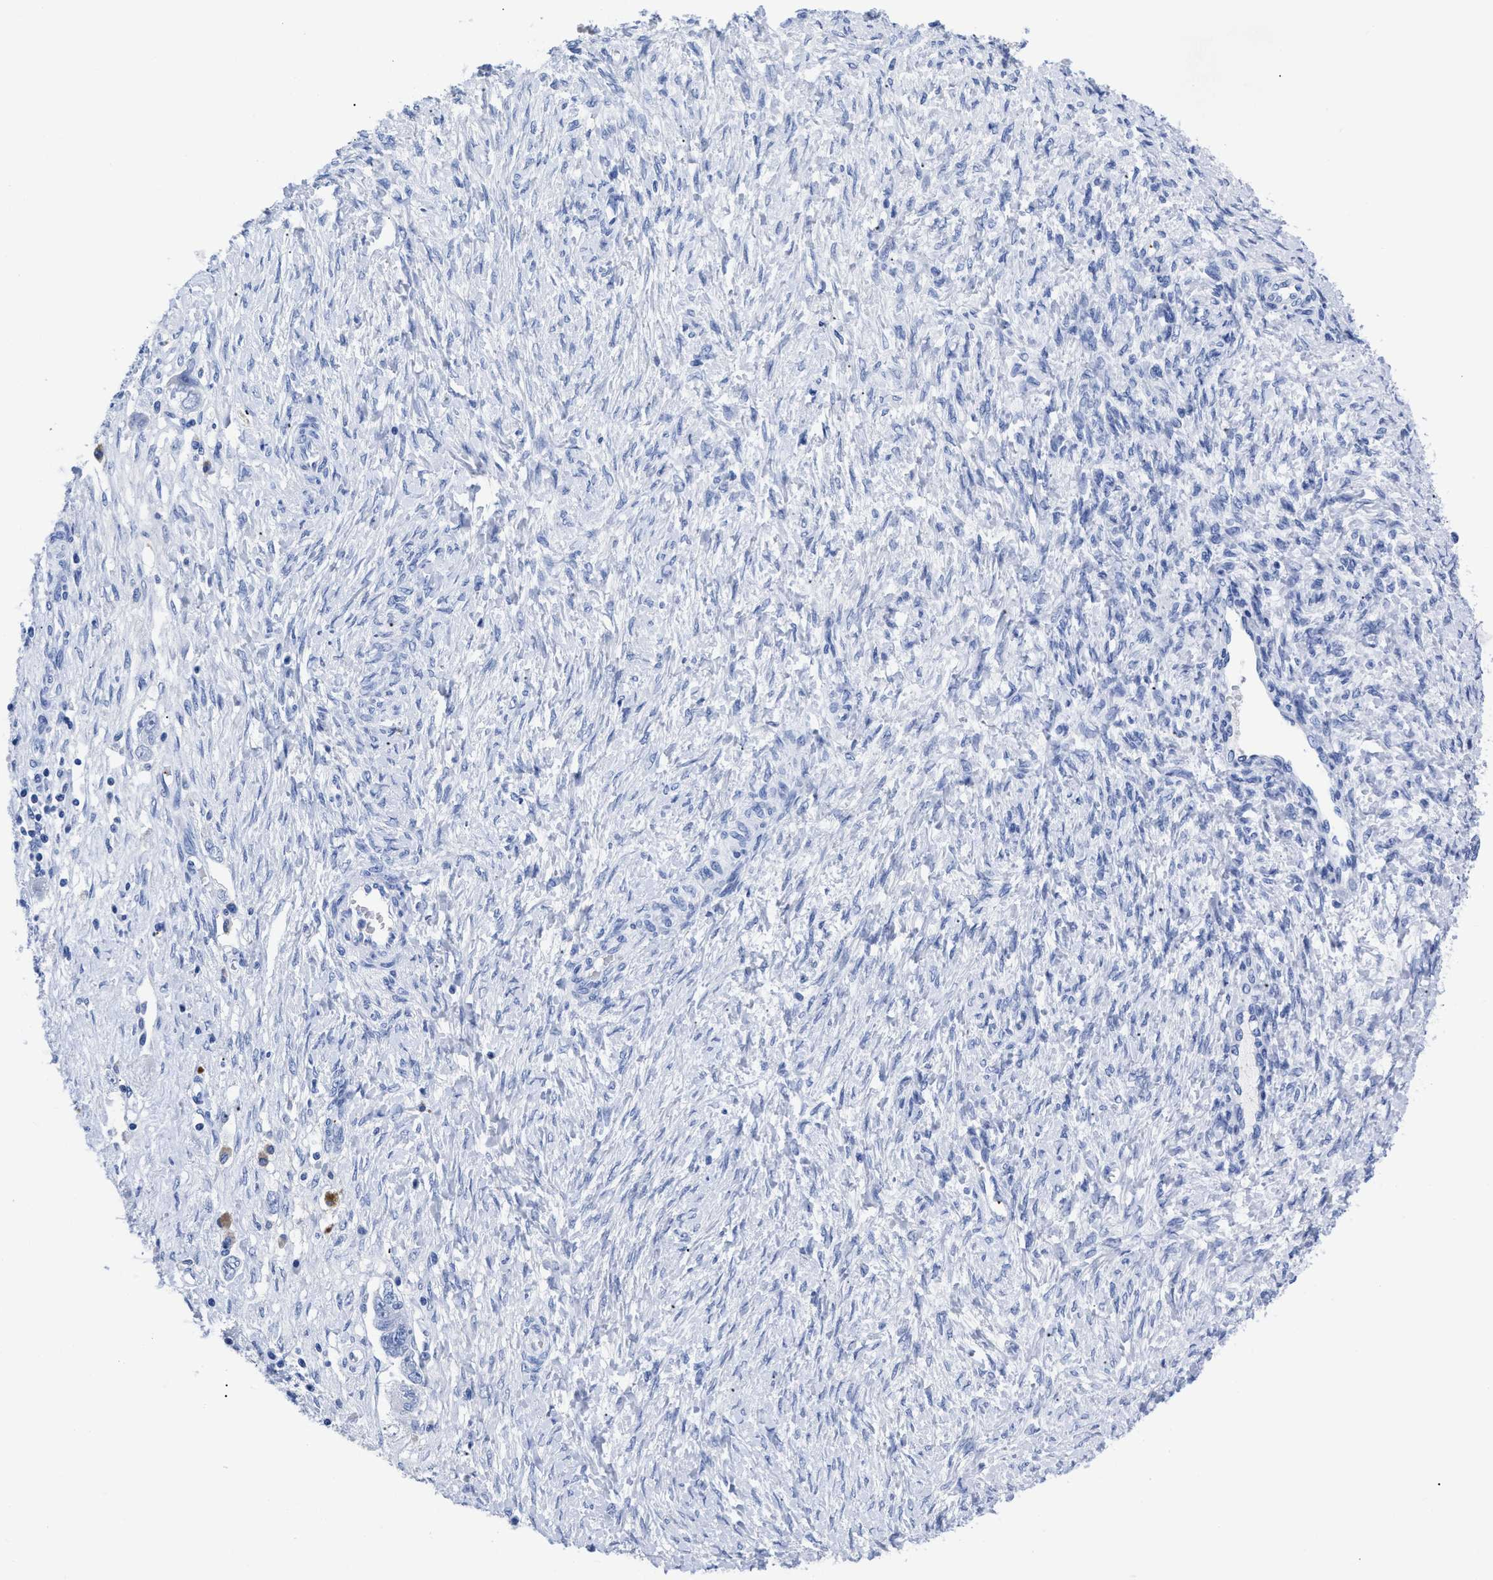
{"staining": {"intensity": "negative", "quantity": "none", "location": "none"}, "tissue": "ovarian cancer", "cell_type": "Tumor cells", "image_type": "cancer", "snomed": [{"axis": "morphology", "description": "Carcinoma, NOS"}, {"axis": "morphology", "description": "Cystadenocarcinoma, serous, NOS"}, {"axis": "topography", "description": "Ovary"}], "caption": "Ovarian cancer was stained to show a protein in brown. There is no significant expression in tumor cells.", "gene": "TREML1", "patient": {"sex": "female", "age": 69}}